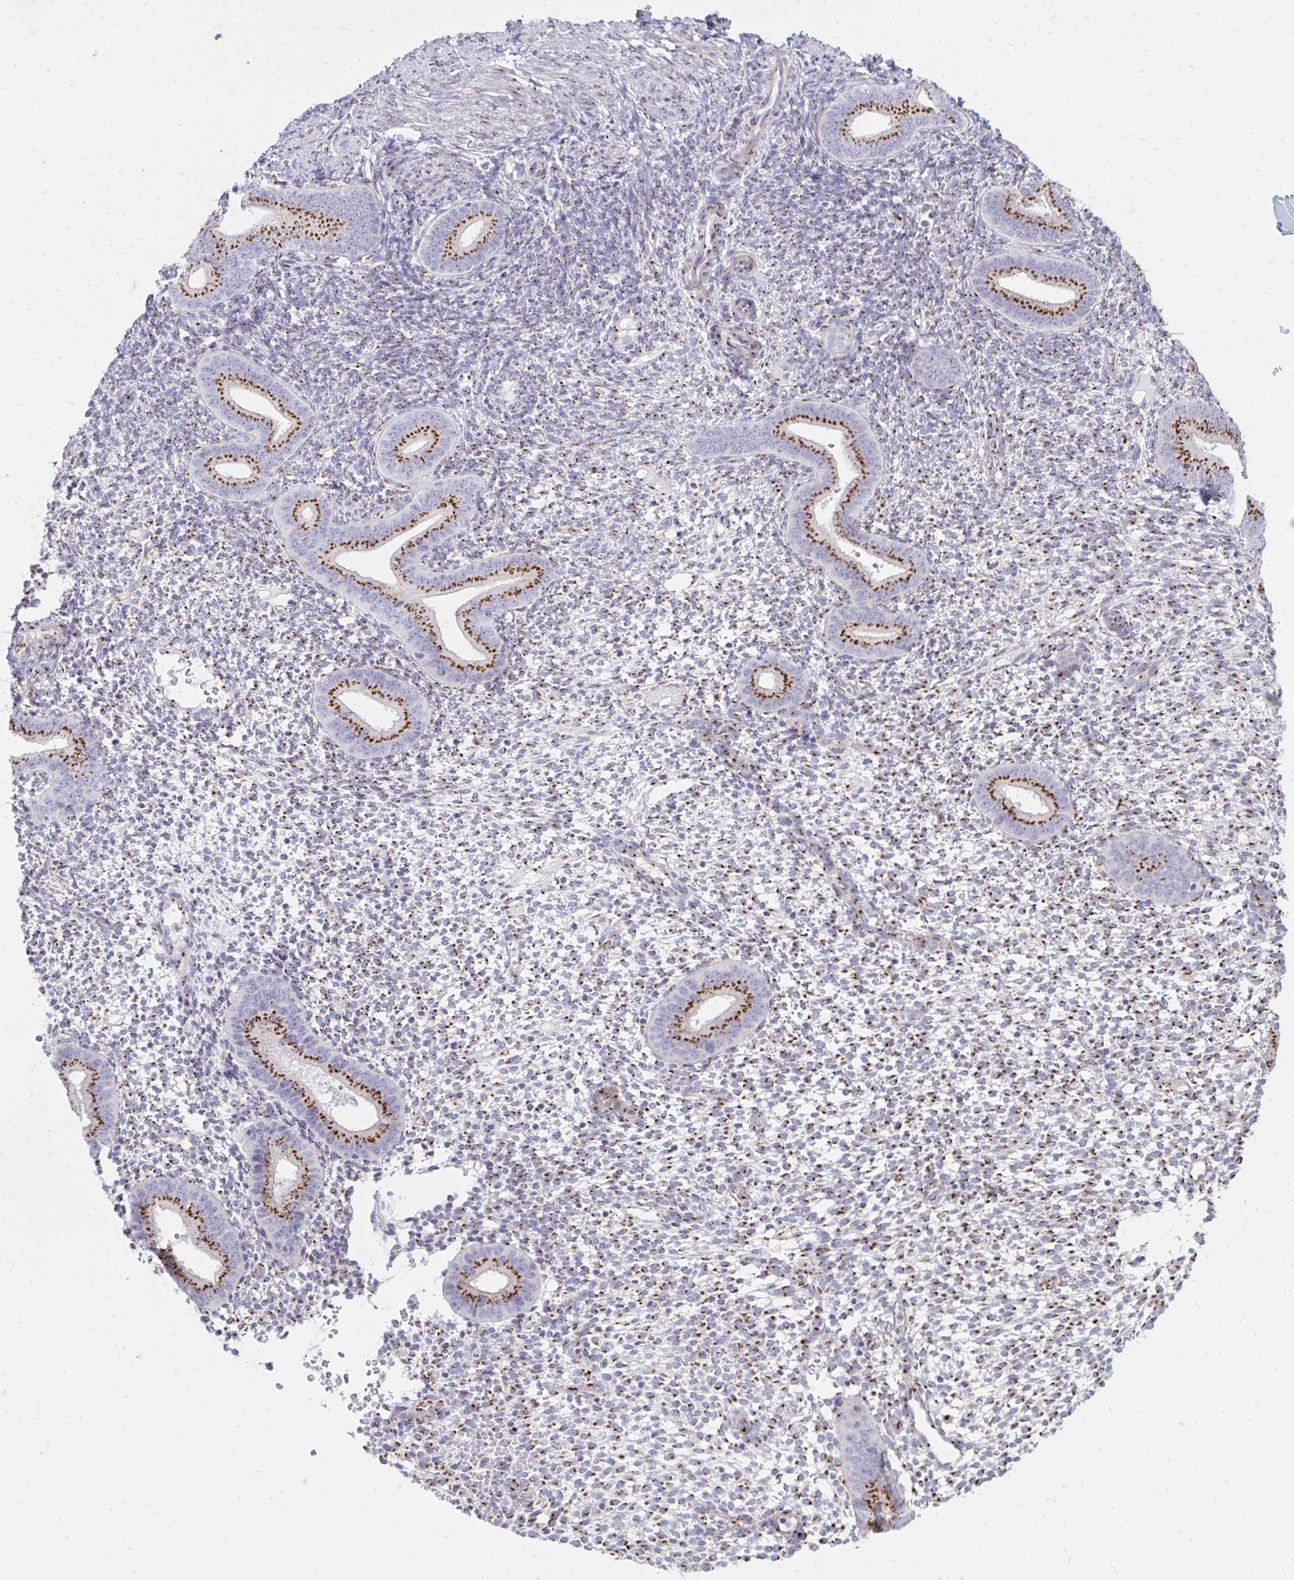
{"staining": {"intensity": "strong", "quantity": "25%-75%", "location": "cytoplasmic/membranous"}, "tissue": "endometrium", "cell_type": "Cells in endometrial stroma", "image_type": "normal", "snomed": [{"axis": "morphology", "description": "Normal tissue, NOS"}, {"axis": "topography", "description": "Endometrium"}], "caption": "This histopathology image reveals immunohistochemistry (IHC) staining of unremarkable human endometrium, with high strong cytoplasmic/membranous staining in about 25%-75% of cells in endometrial stroma.", "gene": "RAB6A", "patient": {"sex": "female", "age": 40}}